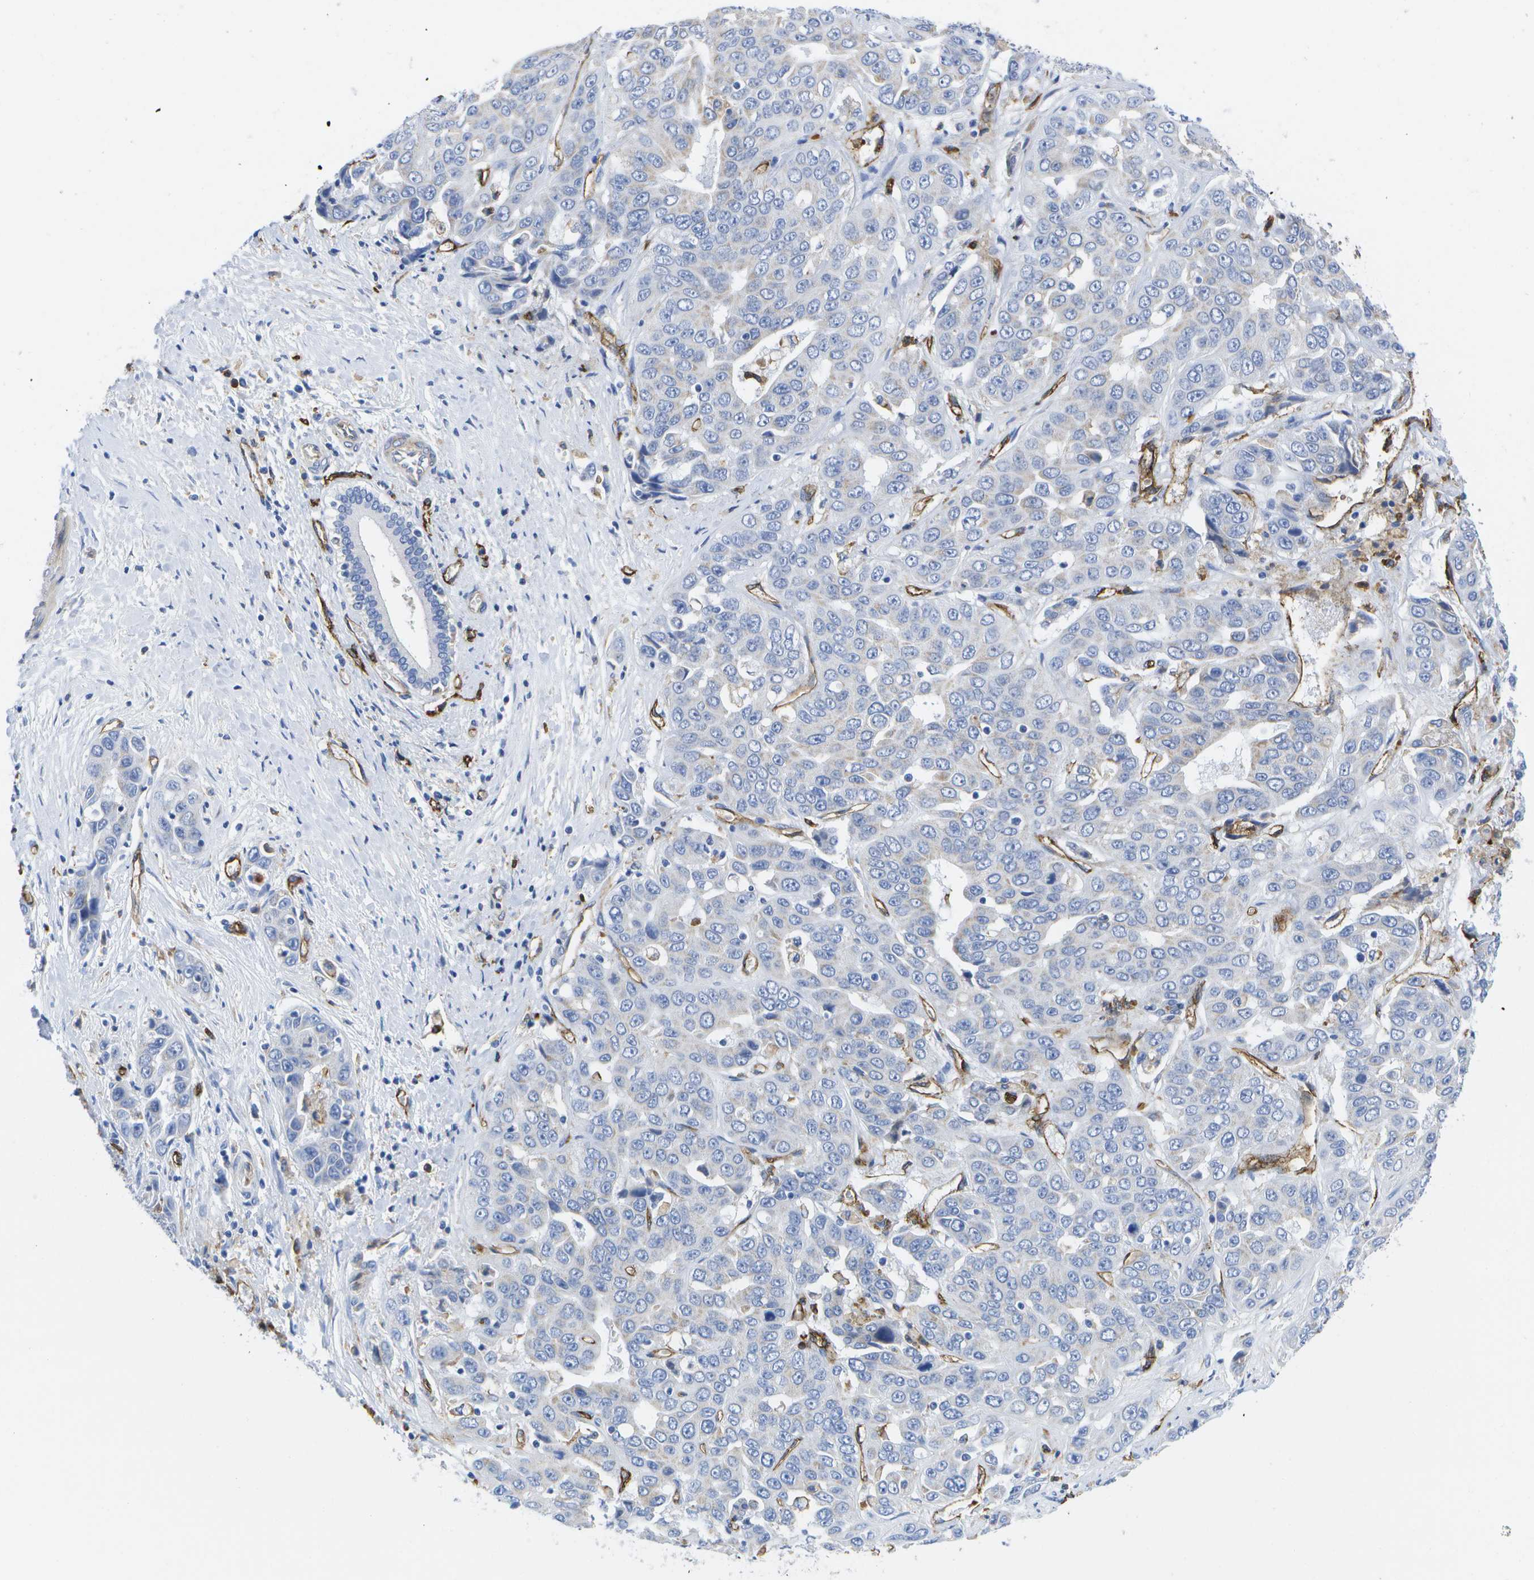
{"staining": {"intensity": "negative", "quantity": "none", "location": "none"}, "tissue": "liver cancer", "cell_type": "Tumor cells", "image_type": "cancer", "snomed": [{"axis": "morphology", "description": "Cholangiocarcinoma"}, {"axis": "topography", "description": "Liver"}], "caption": "Tumor cells show no significant positivity in liver cancer (cholangiocarcinoma).", "gene": "DYSF", "patient": {"sex": "female", "age": 52}}